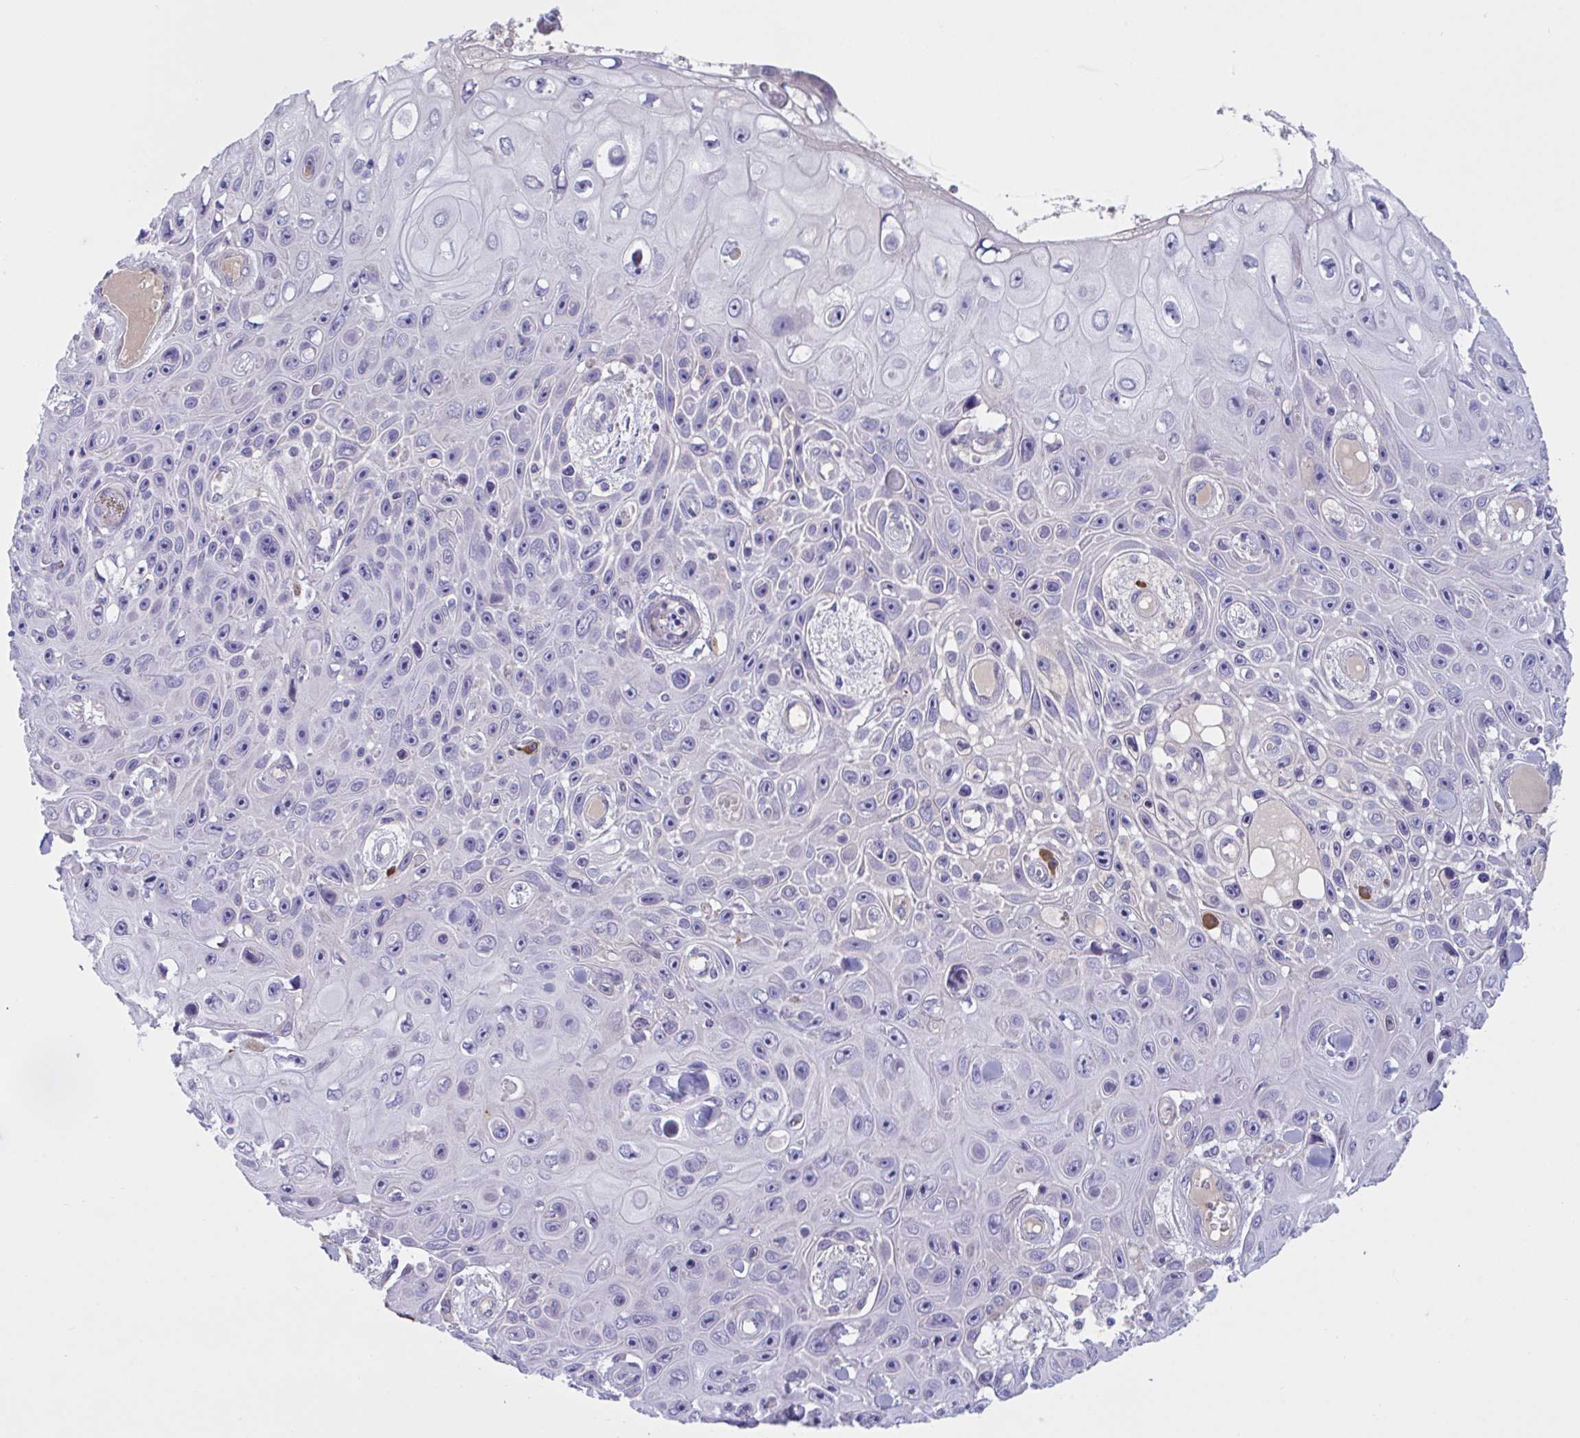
{"staining": {"intensity": "negative", "quantity": "none", "location": "none"}, "tissue": "skin cancer", "cell_type": "Tumor cells", "image_type": "cancer", "snomed": [{"axis": "morphology", "description": "Squamous cell carcinoma, NOS"}, {"axis": "topography", "description": "Skin"}], "caption": "DAB (3,3'-diaminobenzidine) immunohistochemical staining of squamous cell carcinoma (skin) demonstrates no significant staining in tumor cells.", "gene": "MS4A14", "patient": {"sex": "male", "age": 82}}